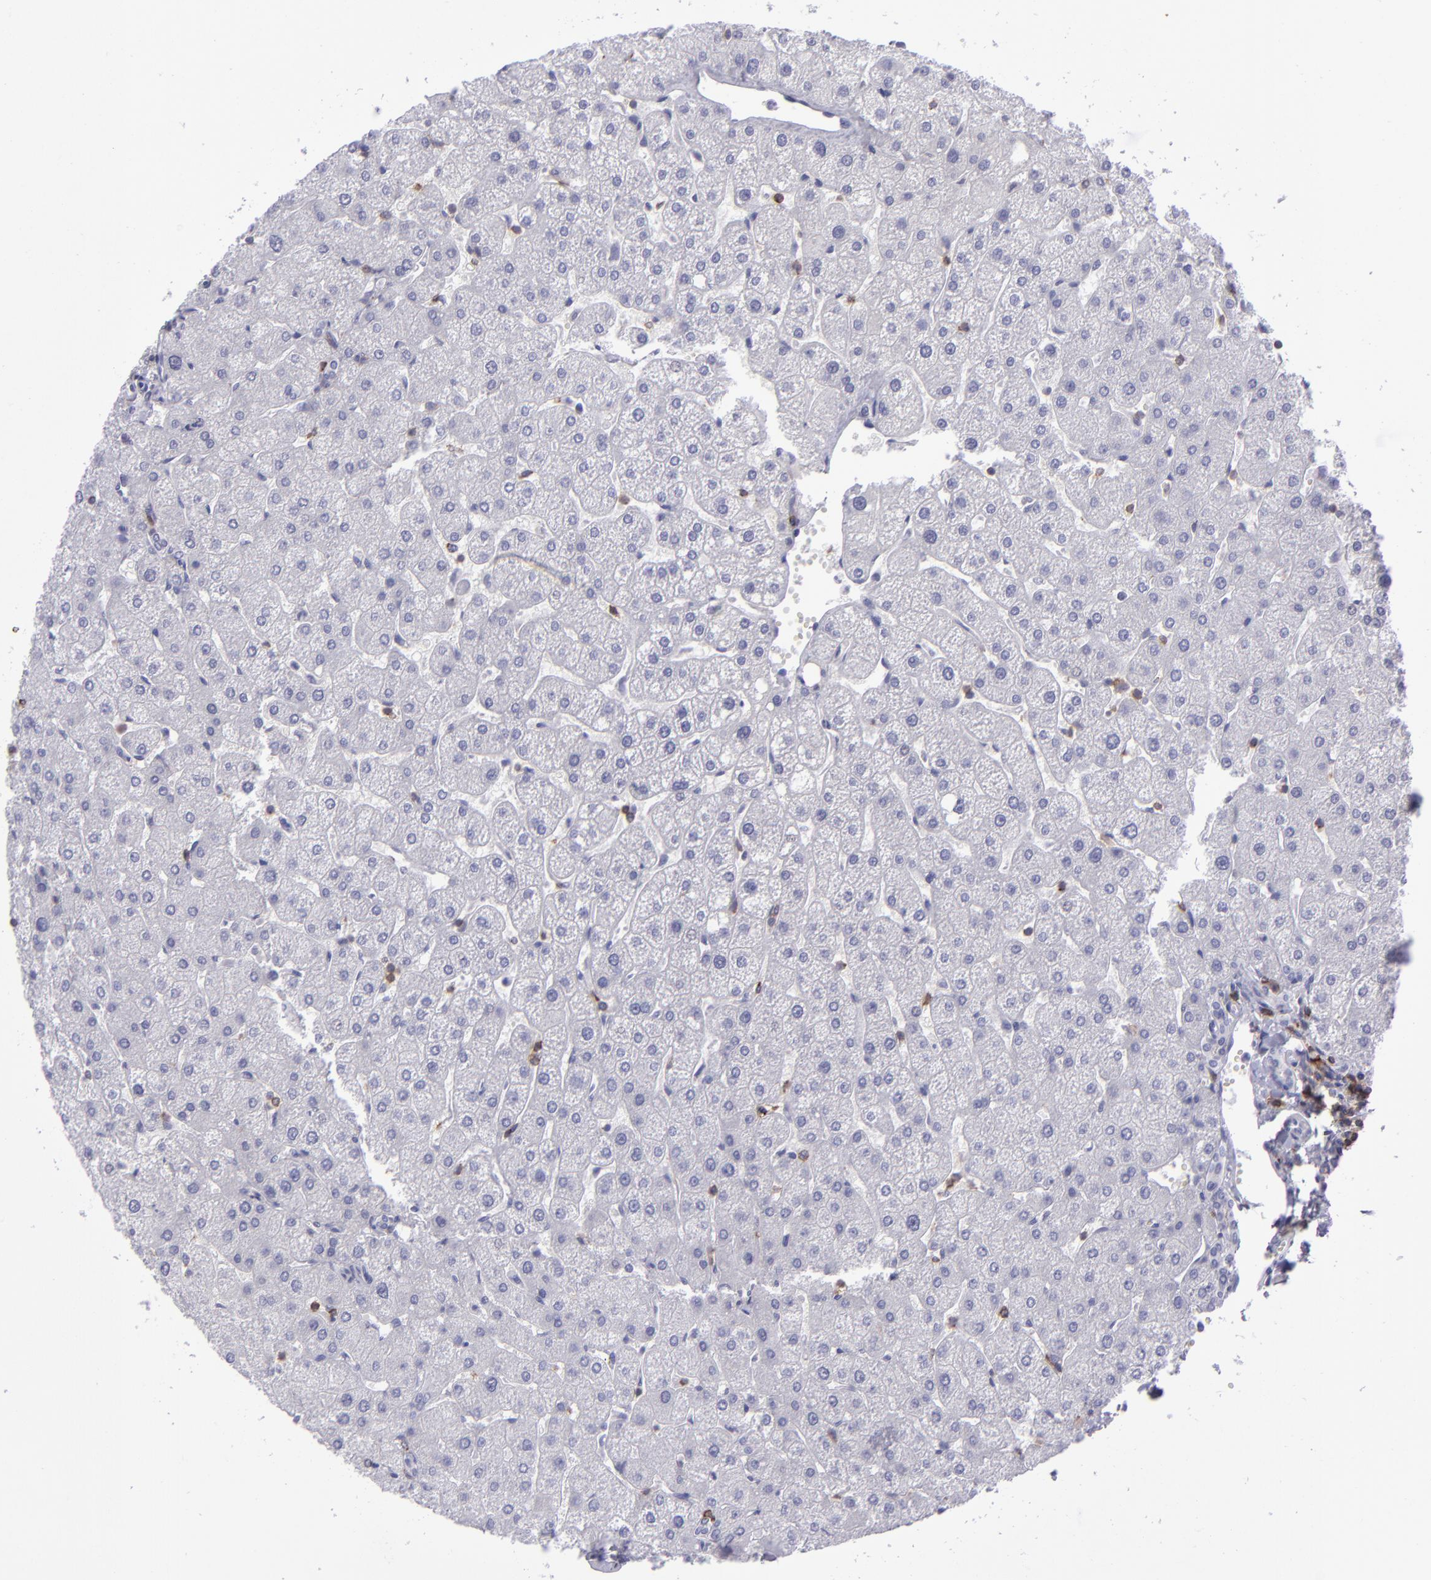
{"staining": {"intensity": "negative", "quantity": "none", "location": "none"}, "tissue": "liver", "cell_type": "Hepatocytes", "image_type": "normal", "snomed": [{"axis": "morphology", "description": "Normal tissue, NOS"}, {"axis": "topography", "description": "Liver"}], "caption": "This is a photomicrograph of immunohistochemistry (IHC) staining of unremarkable liver, which shows no expression in hepatocytes.", "gene": "CD48", "patient": {"sex": "male", "age": 67}}